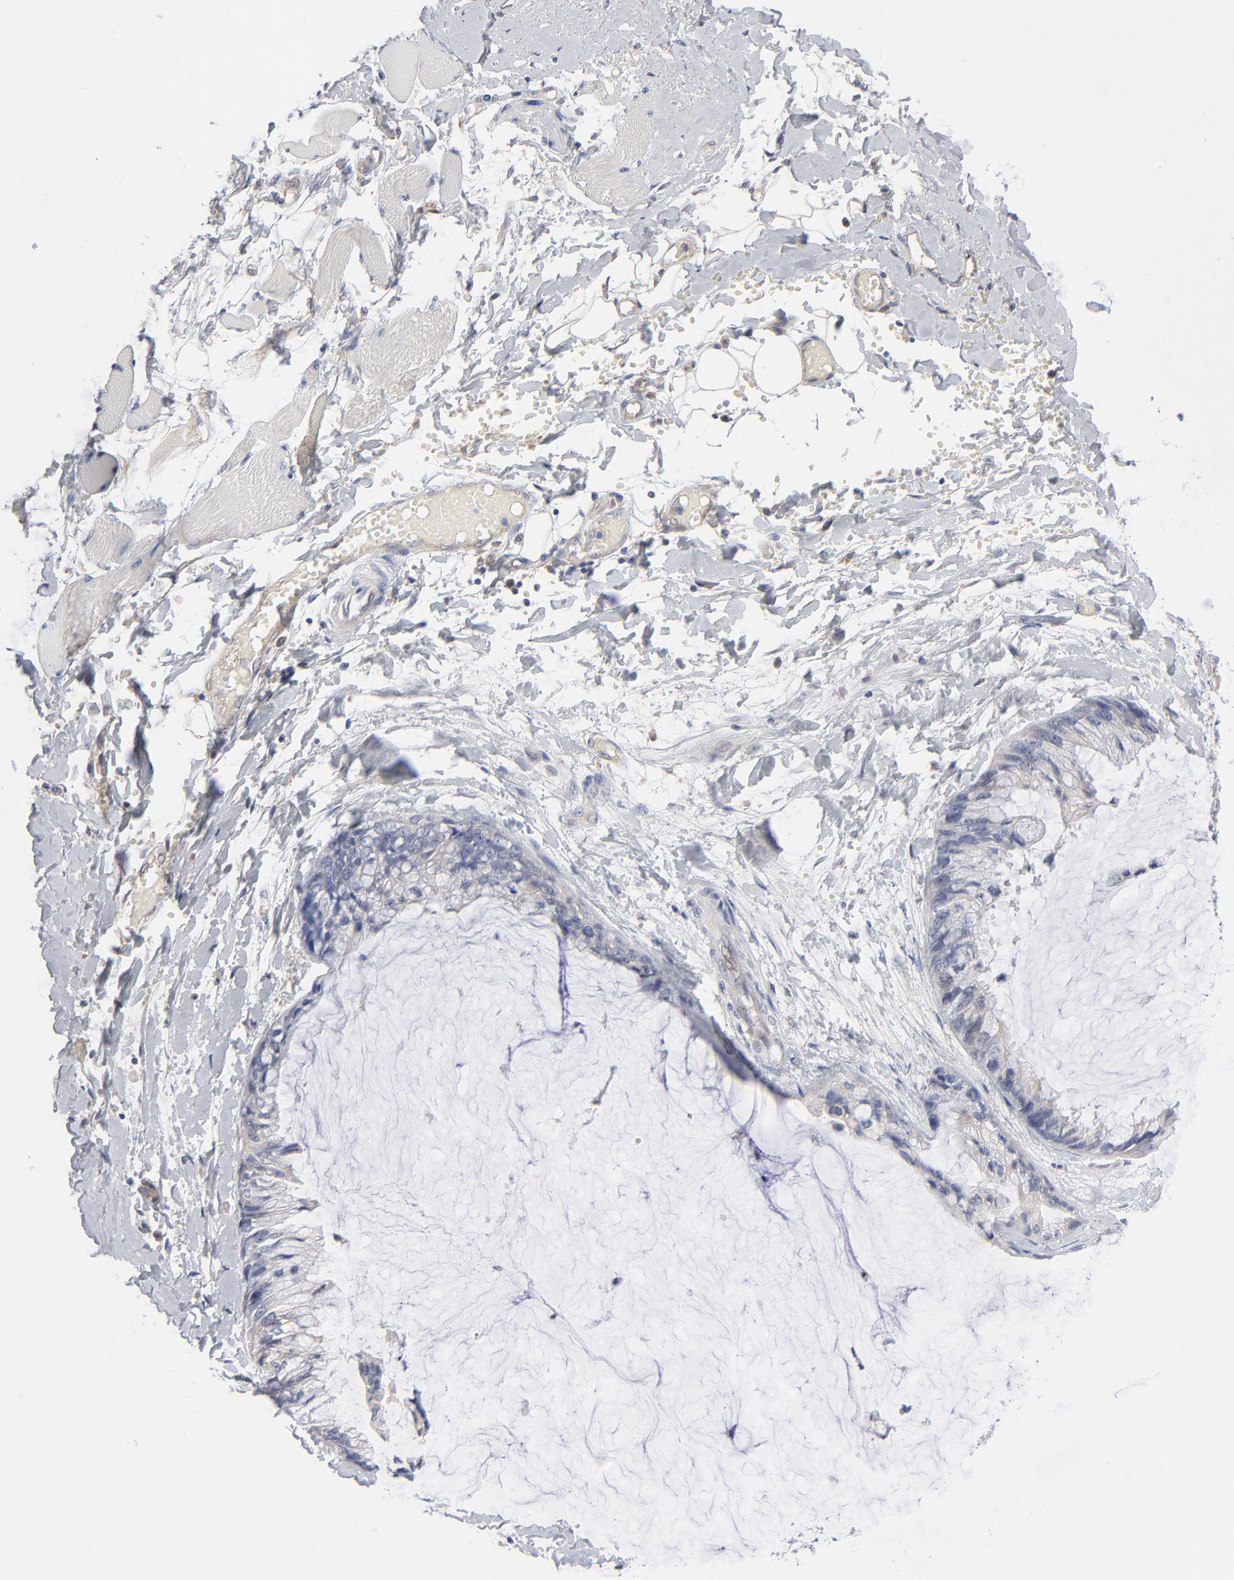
{"staining": {"intensity": "weak", "quantity": "25%-75%", "location": "cytoplasmic/membranous"}, "tissue": "ovarian cancer", "cell_type": "Tumor cells", "image_type": "cancer", "snomed": [{"axis": "morphology", "description": "Cystadenocarcinoma, mucinous, NOS"}, {"axis": "topography", "description": "Ovary"}], "caption": "Immunohistochemical staining of human ovarian cancer demonstrates low levels of weak cytoplasmic/membranous positivity in approximately 25%-75% of tumor cells. The protein is stained brown, and the nuclei are stained in blue (DAB (3,3'-diaminobenzidine) IHC with brightfield microscopy, high magnification).", "gene": "ARRB1", "patient": {"sex": "female", "age": 39}}